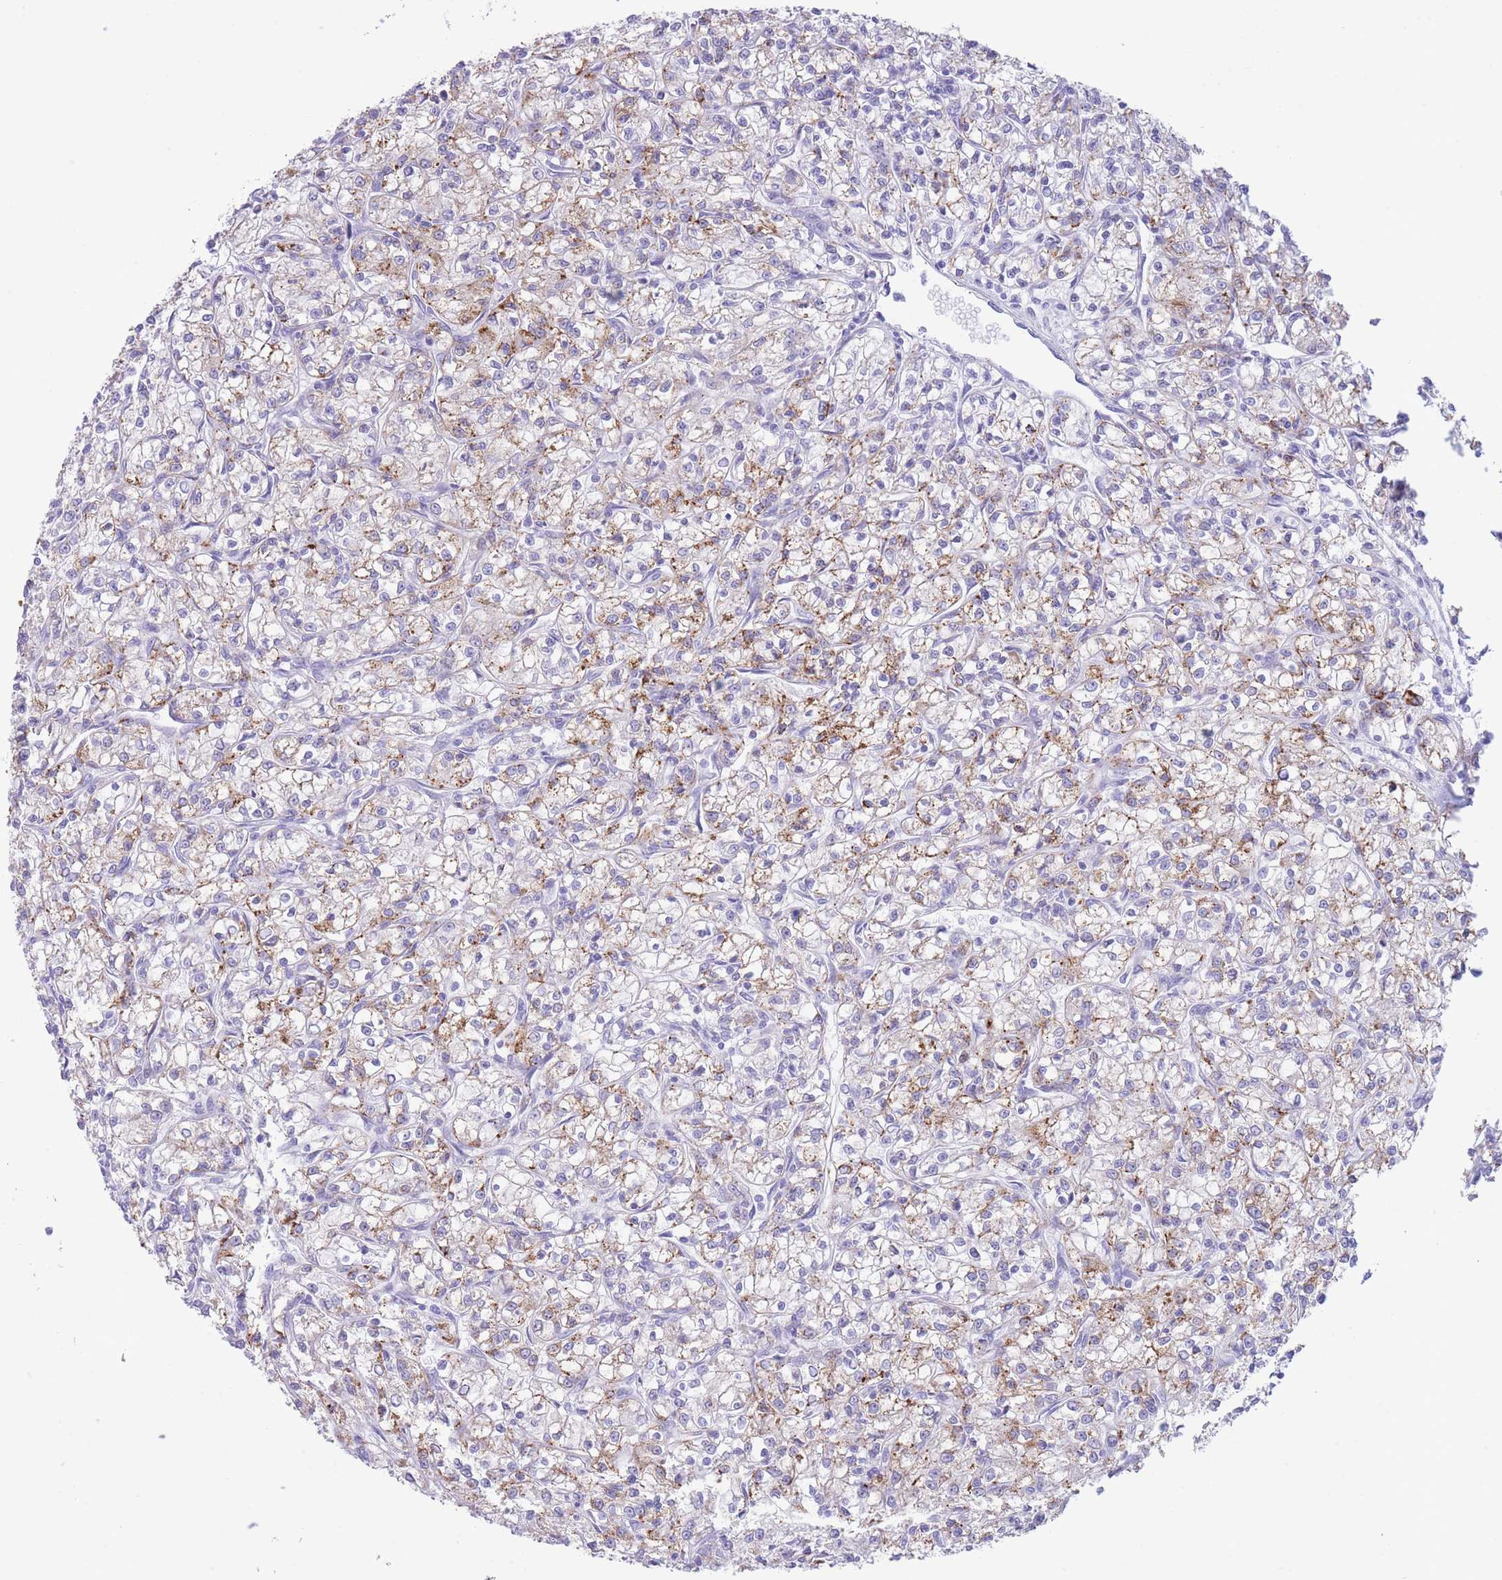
{"staining": {"intensity": "moderate", "quantity": "25%-75%", "location": "cytoplasmic/membranous"}, "tissue": "renal cancer", "cell_type": "Tumor cells", "image_type": "cancer", "snomed": [{"axis": "morphology", "description": "Adenocarcinoma, NOS"}, {"axis": "topography", "description": "Kidney"}], "caption": "DAB immunohistochemical staining of renal adenocarcinoma reveals moderate cytoplasmic/membranous protein positivity in about 25%-75% of tumor cells.", "gene": "VWA8", "patient": {"sex": "female", "age": 59}}